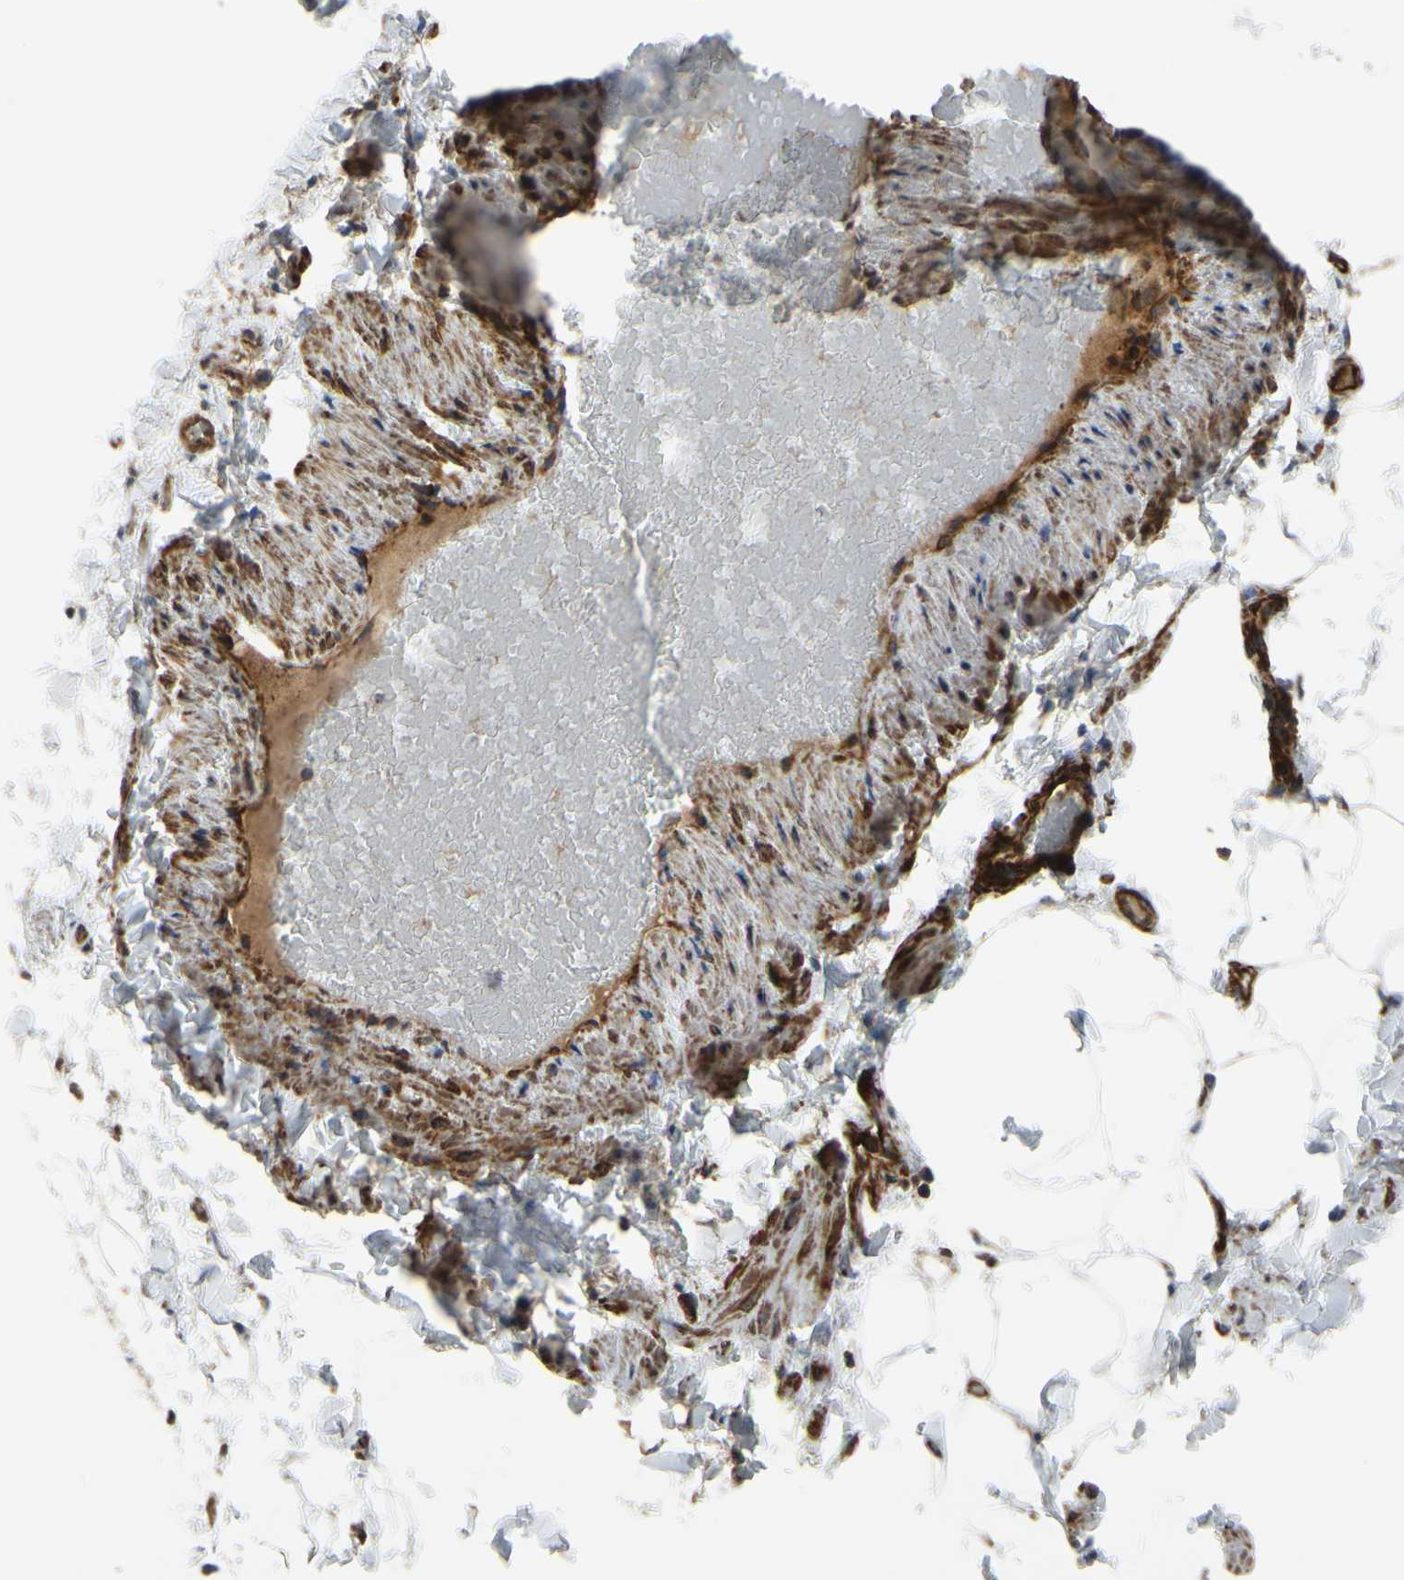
{"staining": {"intensity": "weak", "quantity": ">75%", "location": "cytoplasmic/membranous"}, "tissue": "adipose tissue", "cell_type": "Adipocytes", "image_type": "normal", "snomed": [{"axis": "morphology", "description": "Normal tissue, NOS"}, {"axis": "topography", "description": "Vascular tissue"}], "caption": "Immunohistochemistry (IHC) staining of unremarkable adipose tissue, which demonstrates low levels of weak cytoplasmic/membranous expression in about >75% of adipocytes indicating weak cytoplasmic/membranous protein staining. The staining was performed using DAB (brown) for protein detection and nuclei were counterstained in hematoxylin (blue).", "gene": "BECN1", "patient": {"sex": "male", "age": 41}}